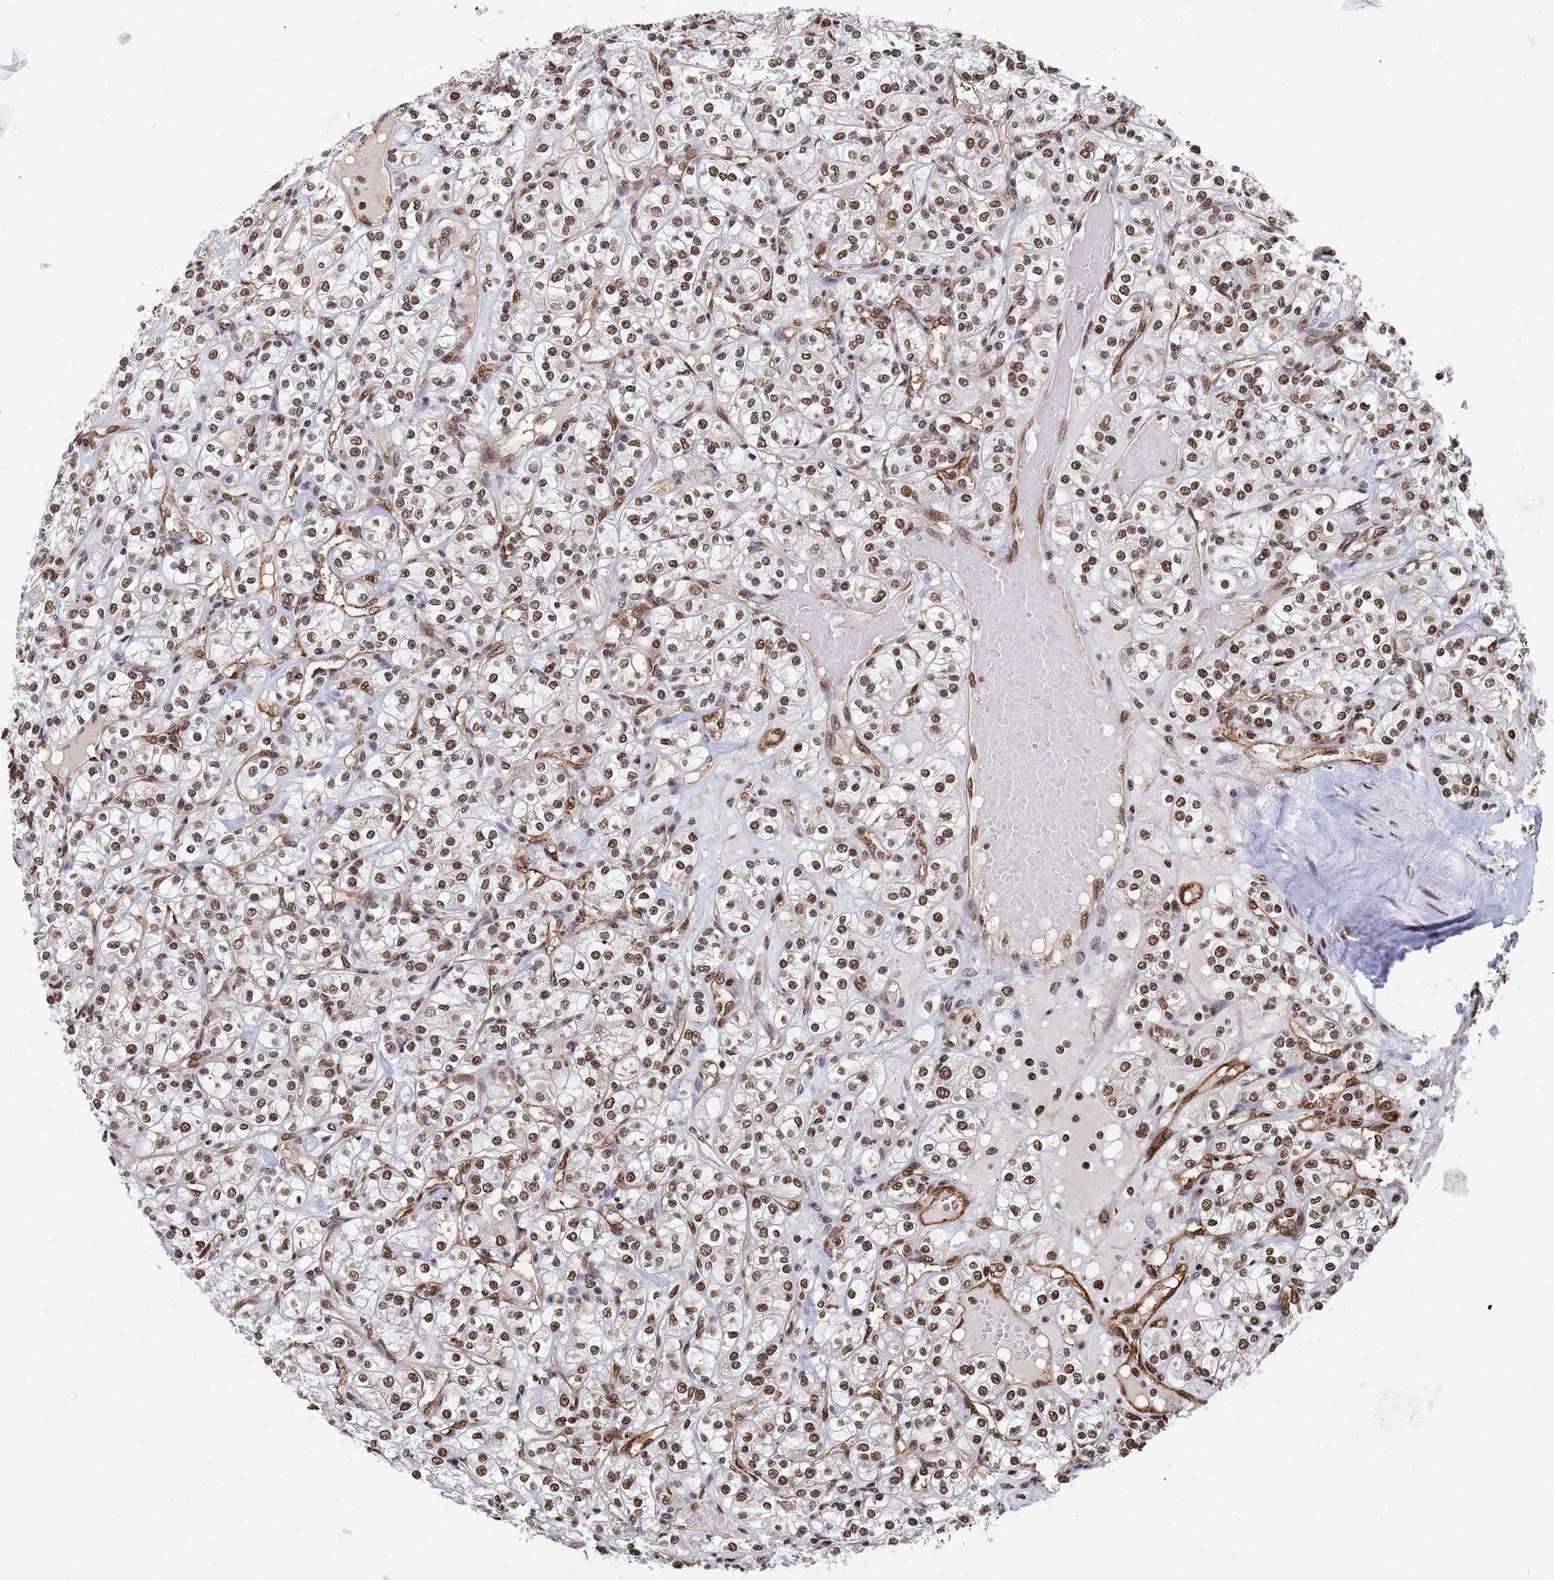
{"staining": {"intensity": "moderate", "quantity": ">75%", "location": "nuclear"}, "tissue": "renal cancer", "cell_type": "Tumor cells", "image_type": "cancer", "snomed": [{"axis": "morphology", "description": "Adenocarcinoma, NOS"}, {"axis": "topography", "description": "Kidney"}], "caption": "IHC image of human renal cancer (adenocarcinoma) stained for a protein (brown), which shows medium levels of moderate nuclear staining in approximately >75% of tumor cells.", "gene": "RAVER2", "patient": {"sex": "male", "age": 77}}